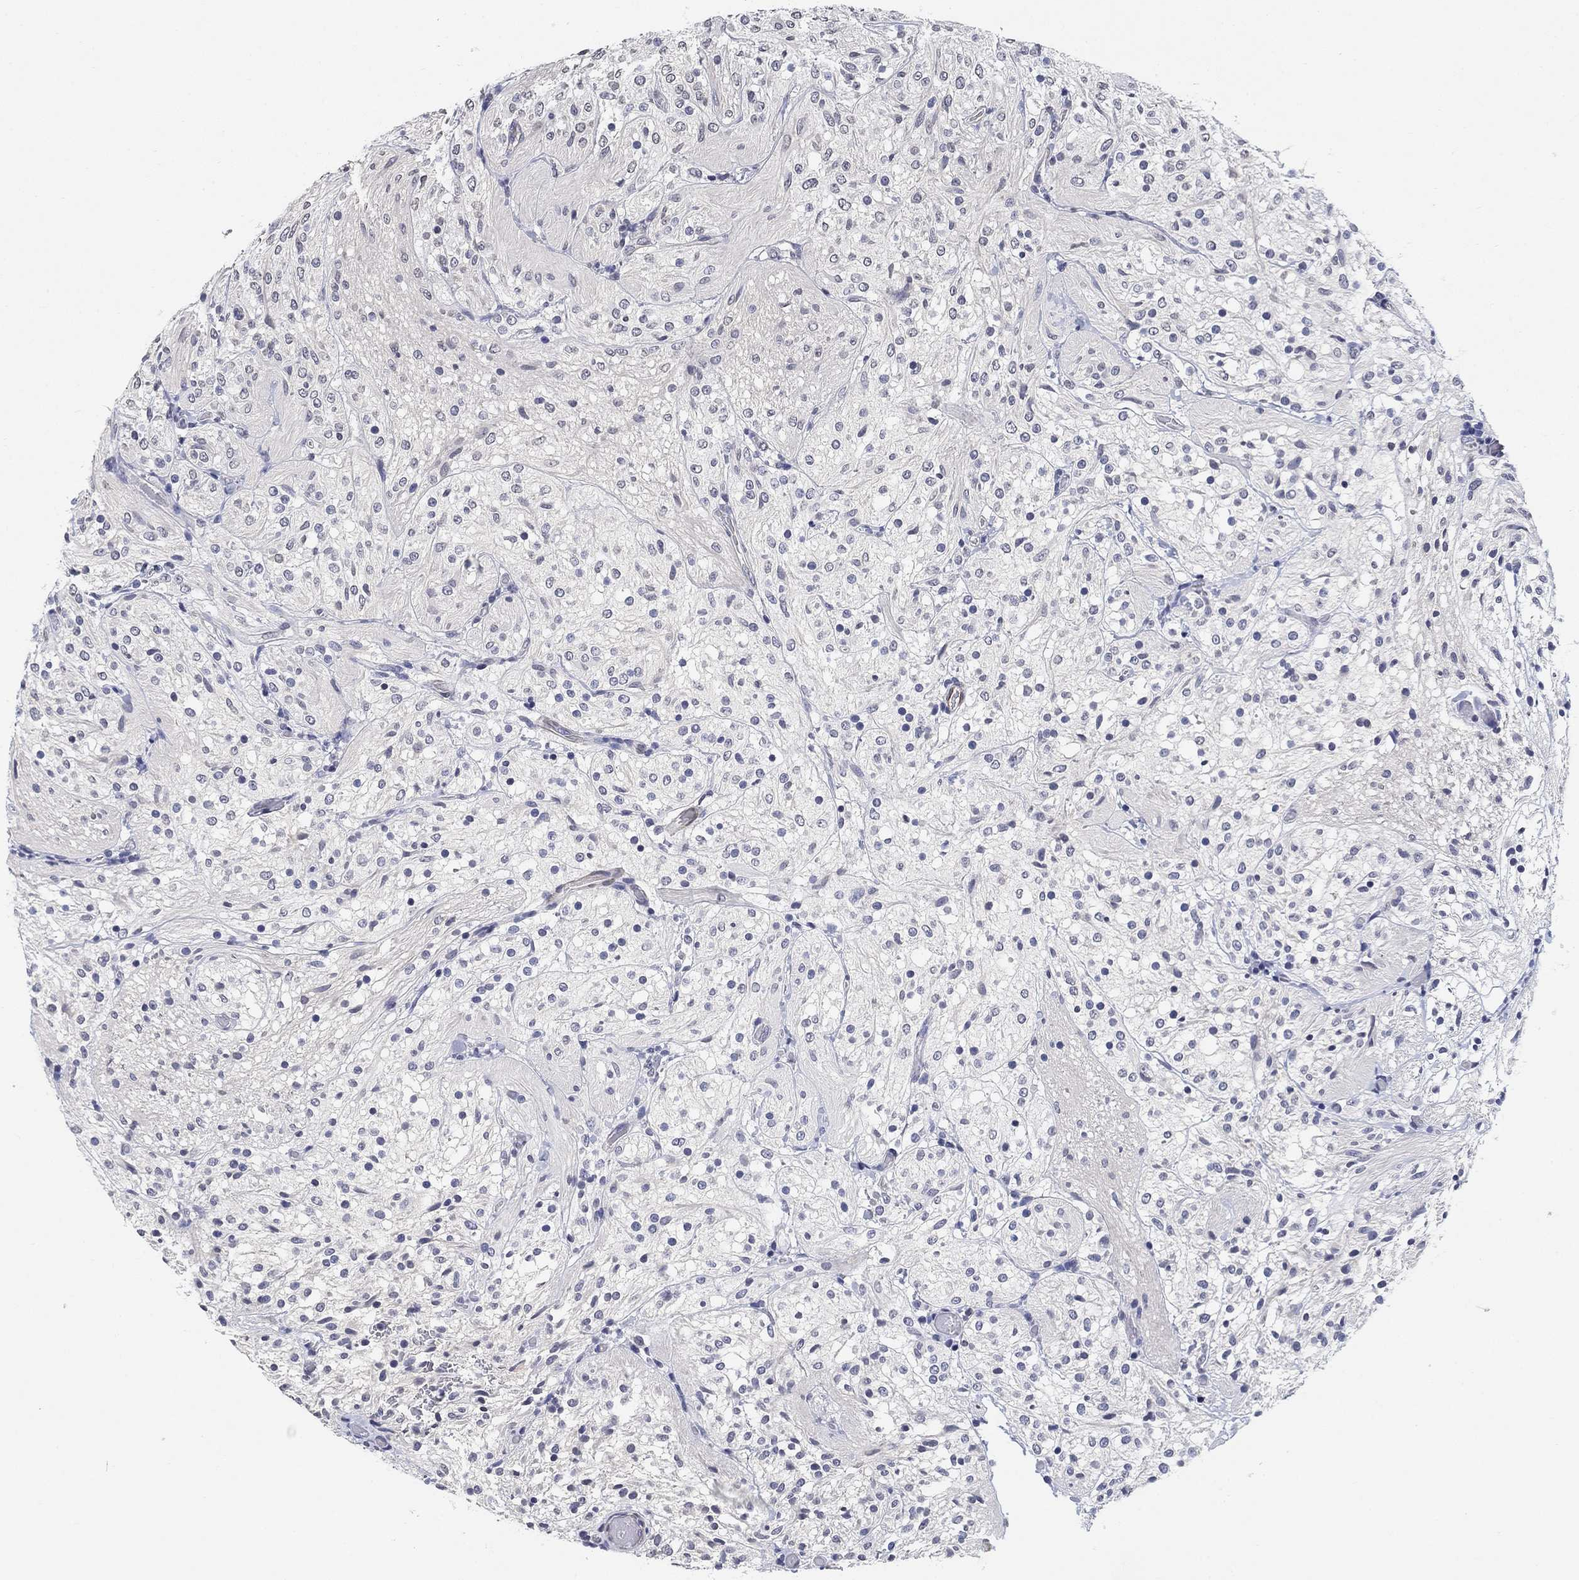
{"staining": {"intensity": "negative", "quantity": "none", "location": "none"}, "tissue": "glioma", "cell_type": "Tumor cells", "image_type": "cancer", "snomed": [{"axis": "morphology", "description": "Glioma, malignant, Low grade"}, {"axis": "topography", "description": "Brain"}], "caption": "Photomicrograph shows no significant protein positivity in tumor cells of malignant low-grade glioma.", "gene": "OTUB2", "patient": {"sex": "male", "age": 3}}